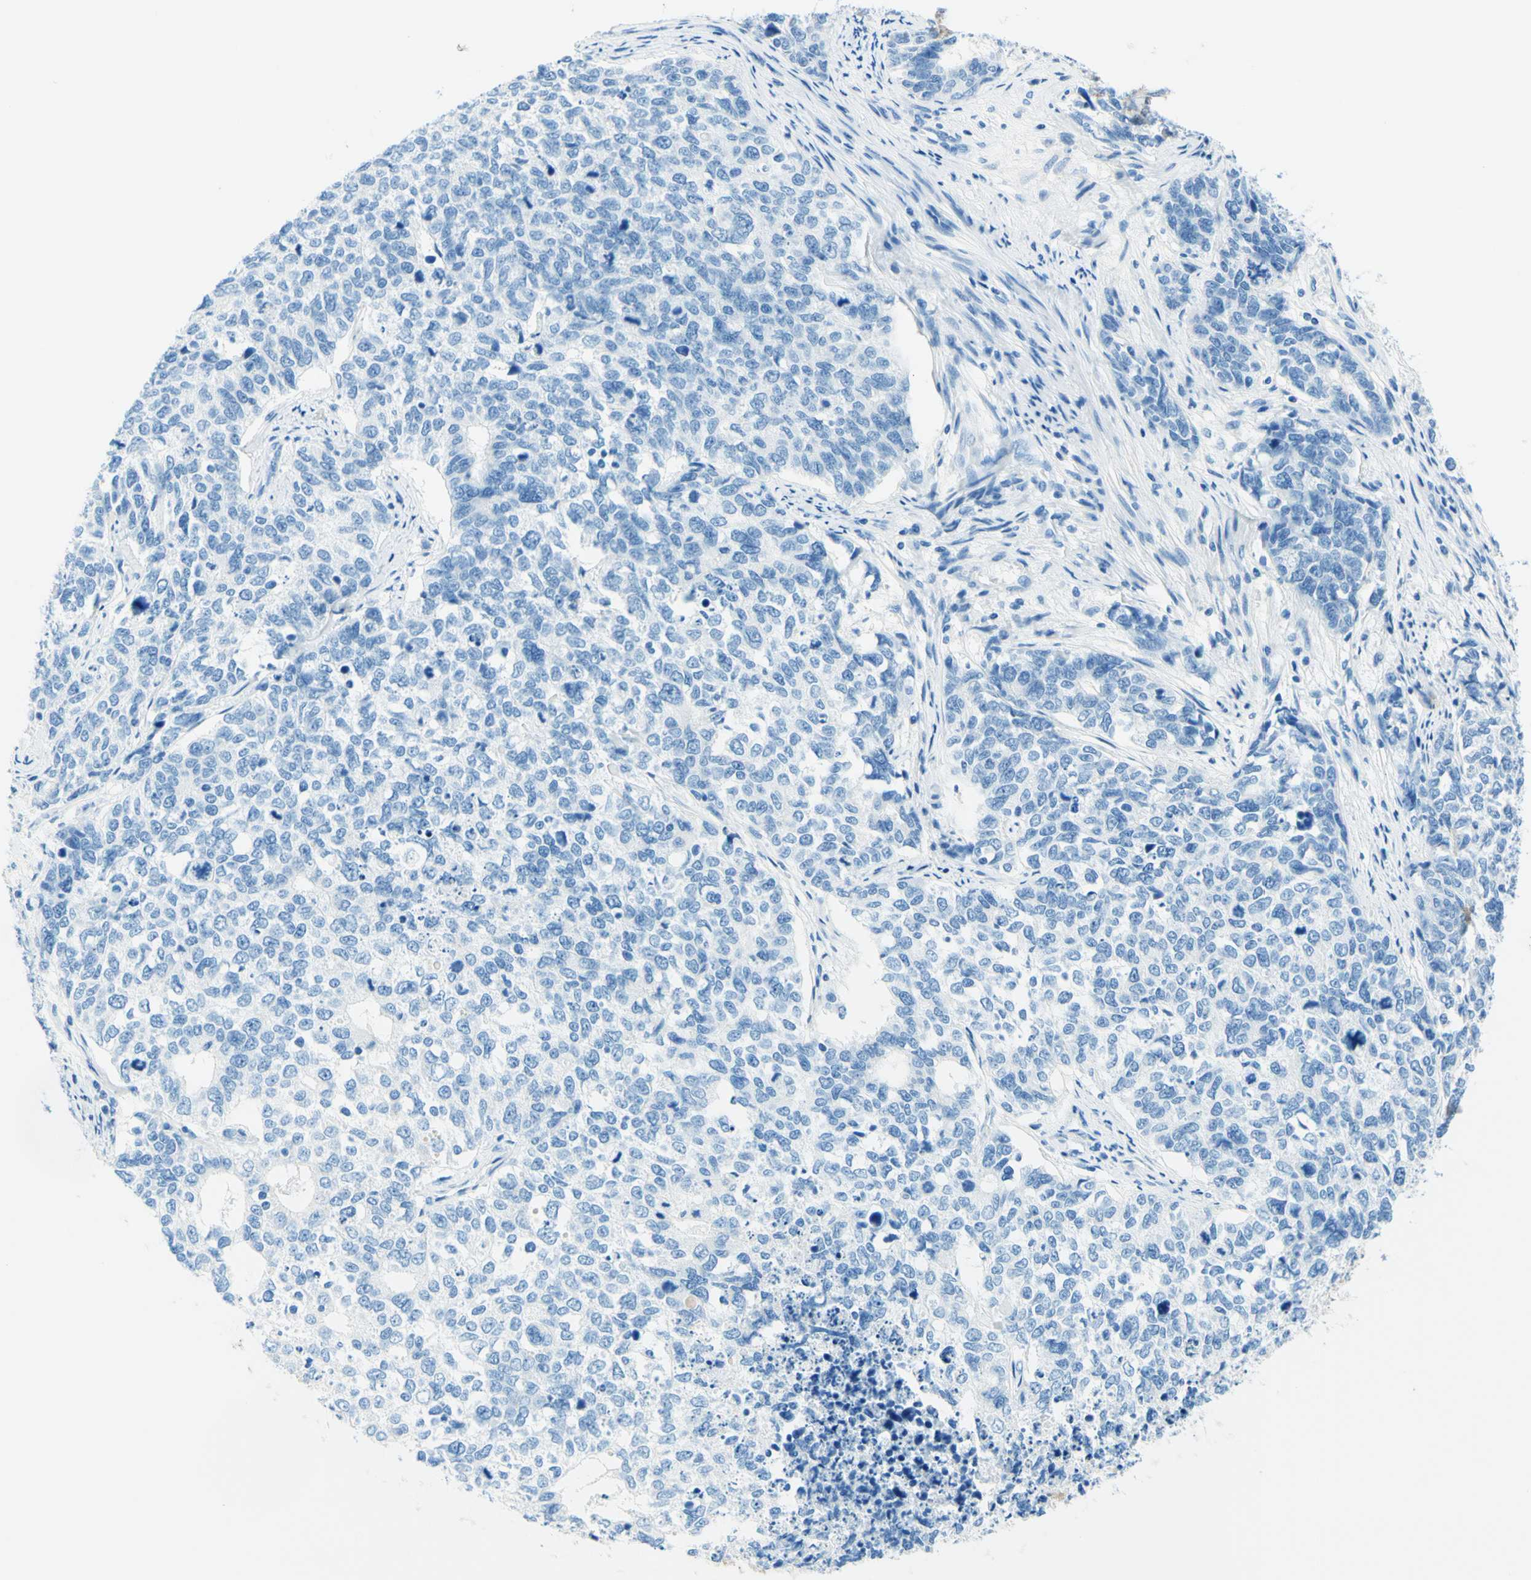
{"staining": {"intensity": "negative", "quantity": "none", "location": "none"}, "tissue": "cervical cancer", "cell_type": "Tumor cells", "image_type": "cancer", "snomed": [{"axis": "morphology", "description": "Squamous cell carcinoma, NOS"}, {"axis": "topography", "description": "Cervix"}], "caption": "An immunohistochemistry (IHC) micrograph of squamous cell carcinoma (cervical) is shown. There is no staining in tumor cells of squamous cell carcinoma (cervical).", "gene": "MFAP5", "patient": {"sex": "female", "age": 63}}